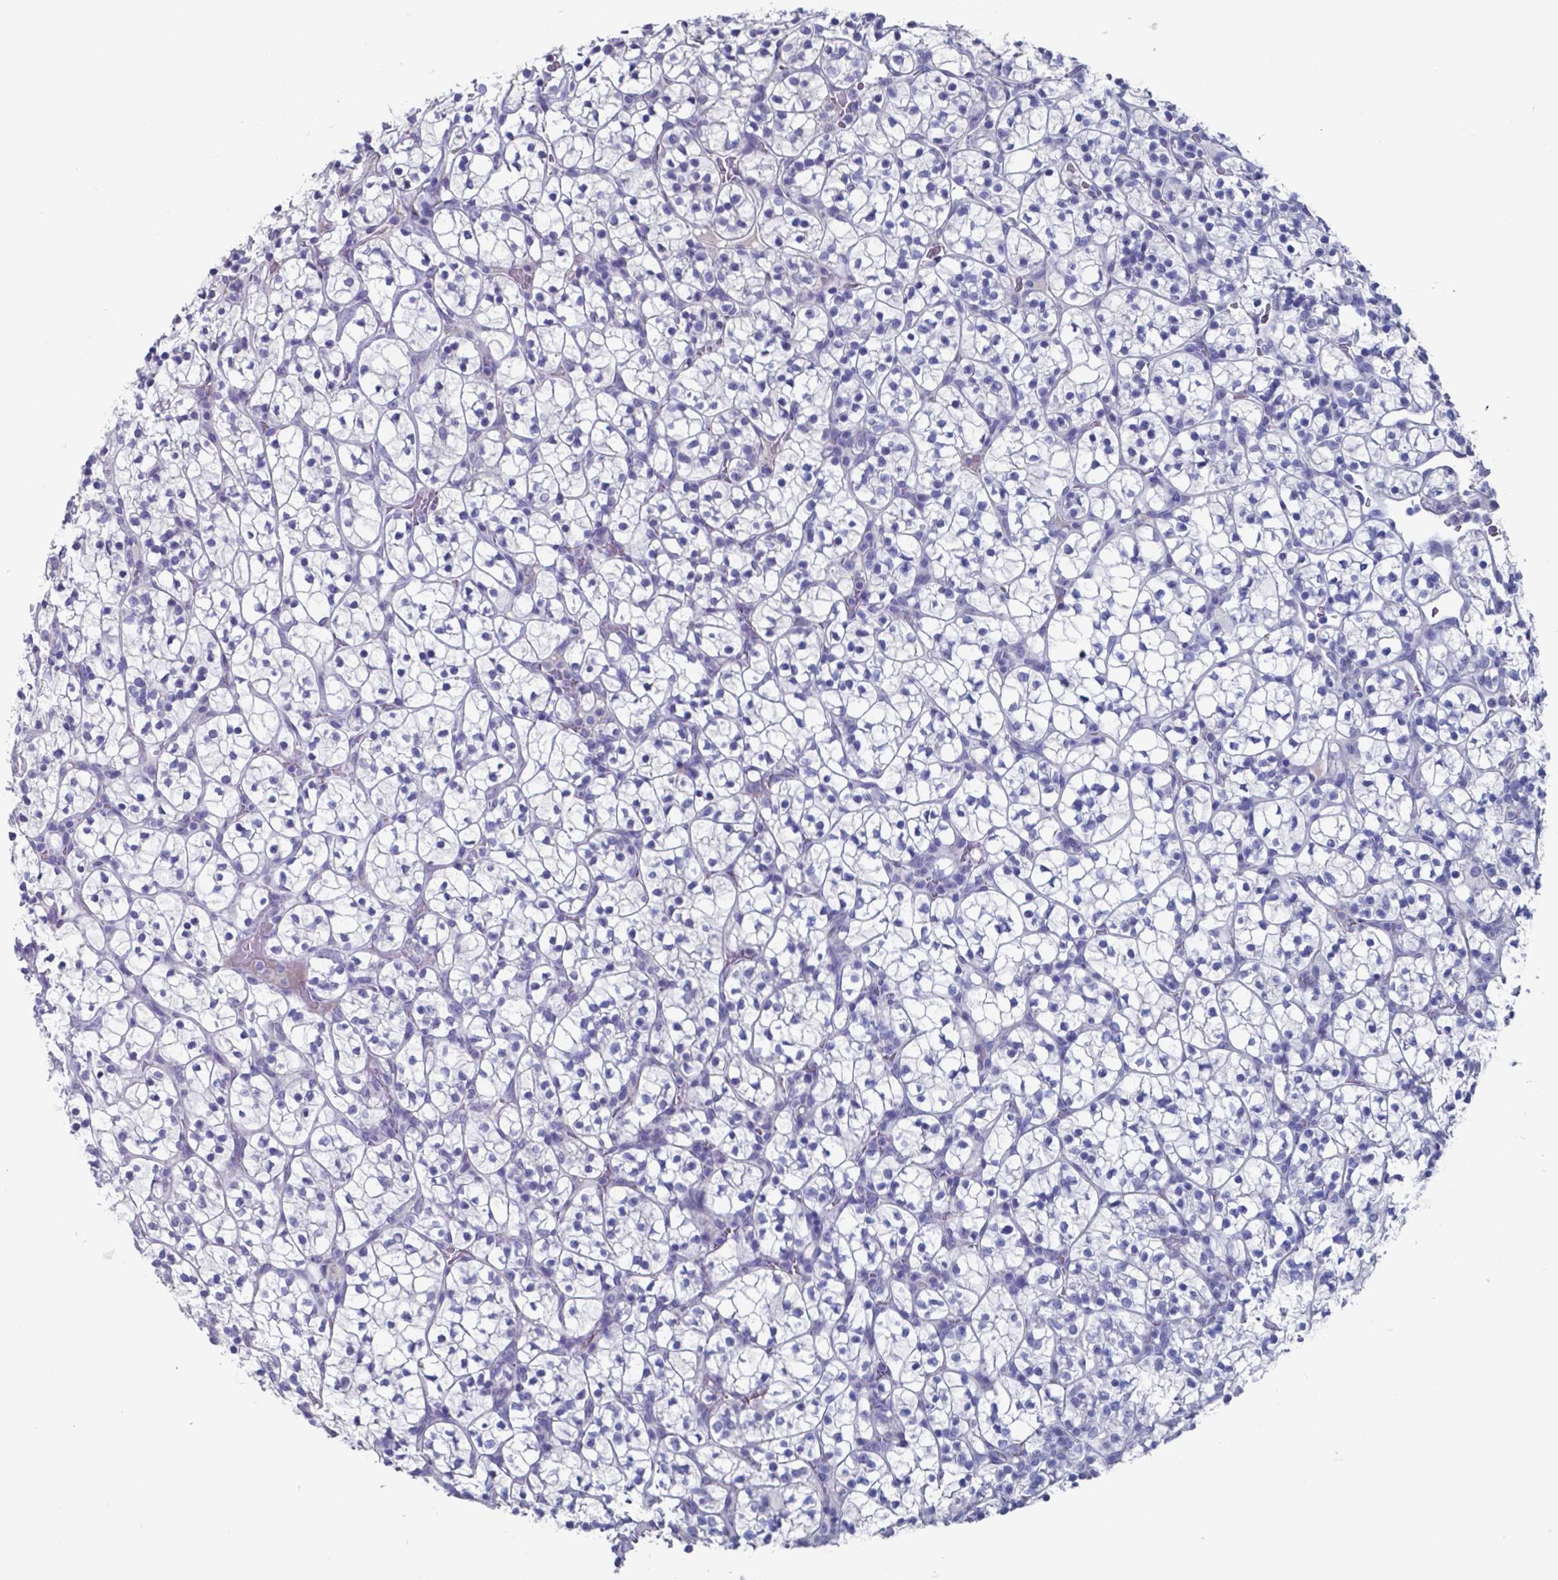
{"staining": {"intensity": "negative", "quantity": "none", "location": "none"}, "tissue": "renal cancer", "cell_type": "Tumor cells", "image_type": "cancer", "snomed": [{"axis": "morphology", "description": "Adenocarcinoma, NOS"}, {"axis": "topography", "description": "Kidney"}], "caption": "Tumor cells are negative for protein expression in human renal cancer.", "gene": "TTR", "patient": {"sex": "female", "age": 89}}